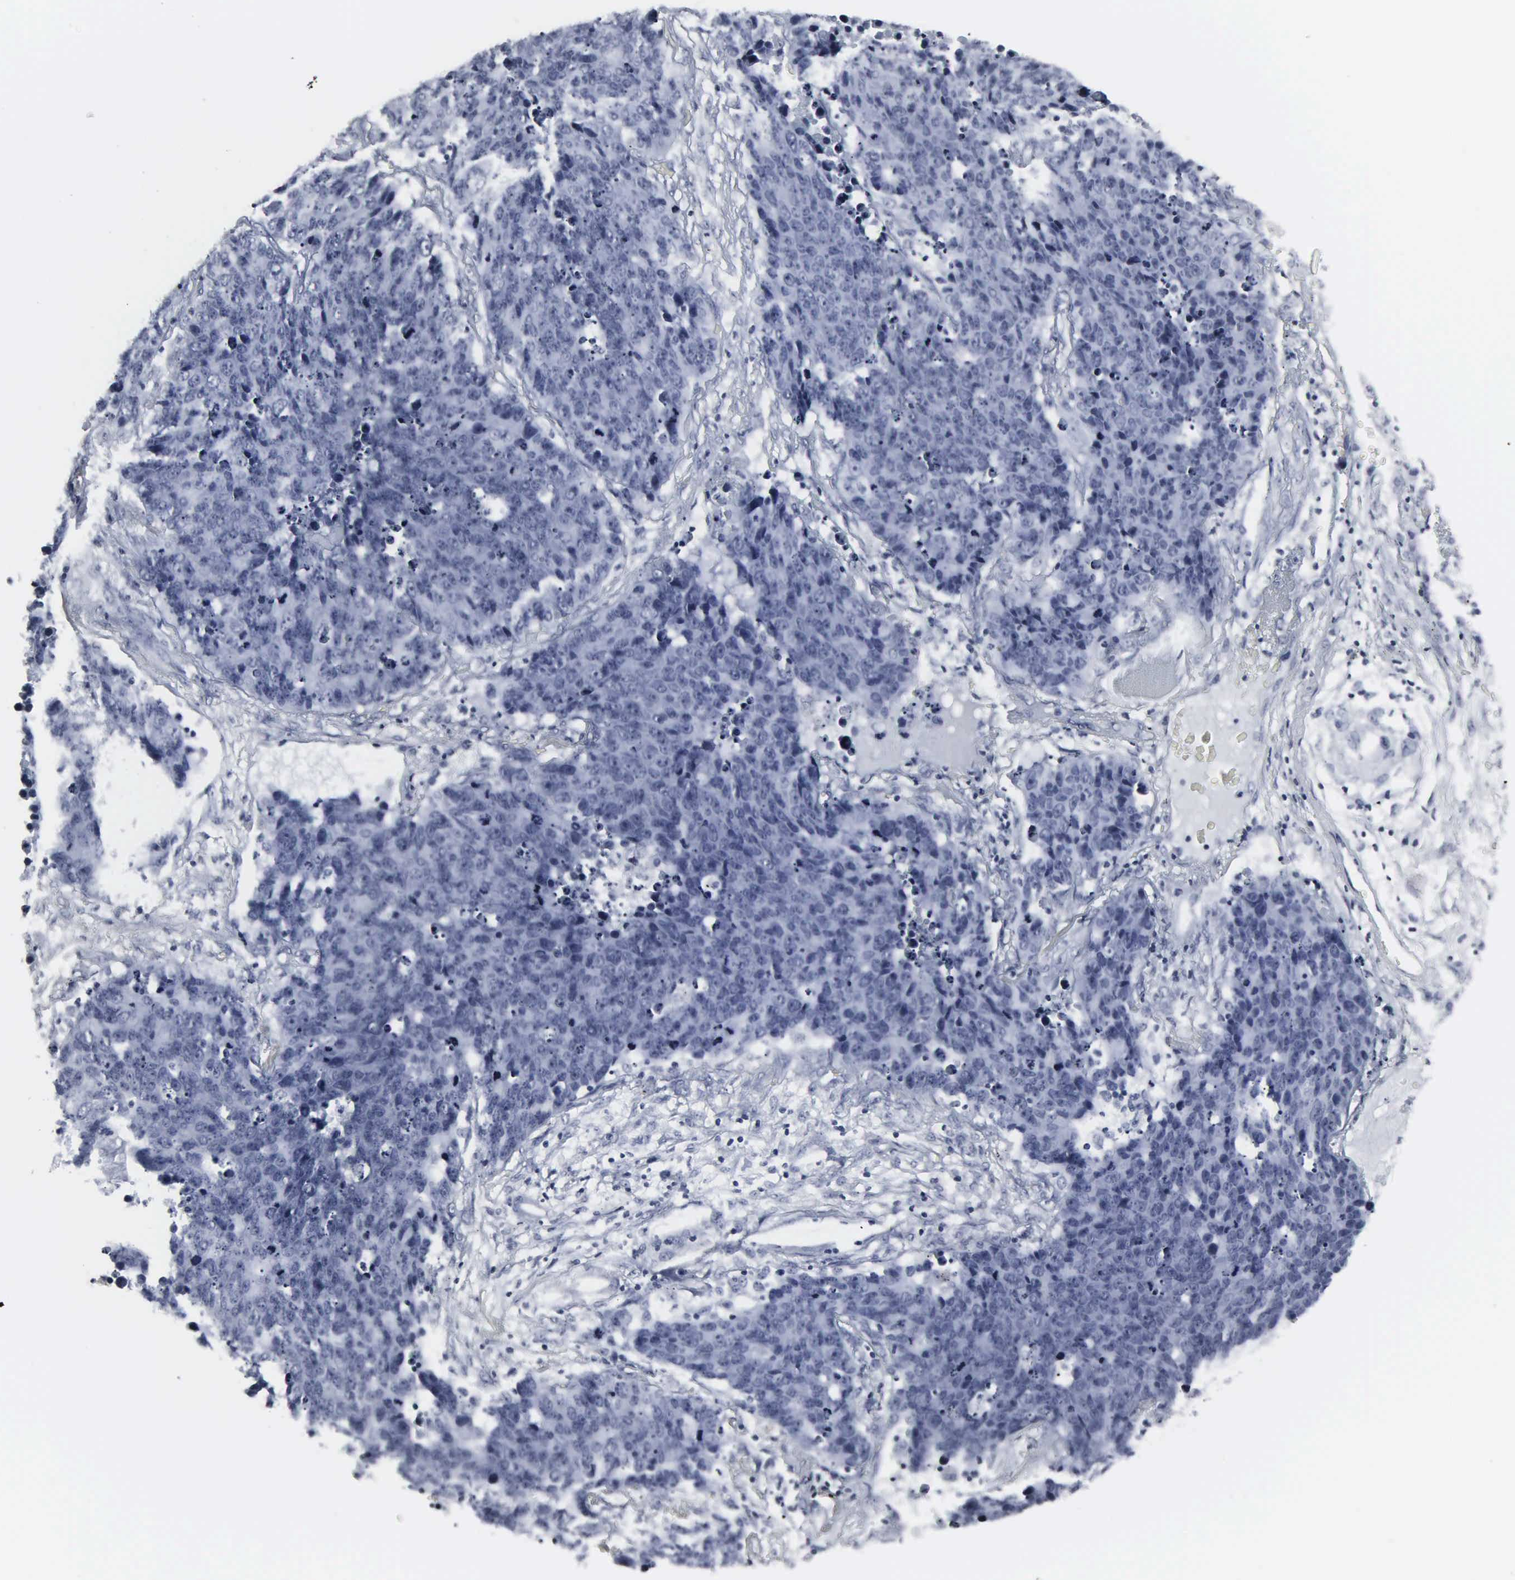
{"staining": {"intensity": "negative", "quantity": "none", "location": "none"}, "tissue": "lung cancer", "cell_type": "Tumor cells", "image_type": "cancer", "snomed": [{"axis": "morphology", "description": "Carcinoid, malignant, NOS"}, {"axis": "topography", "description": "Lung"}], "caption": "Tumor cells show no significant positivity in lung cancer (carcinoid (malignant)).", "gene": "DGCR2", "patient": {"sex": "male", "age": 60}}